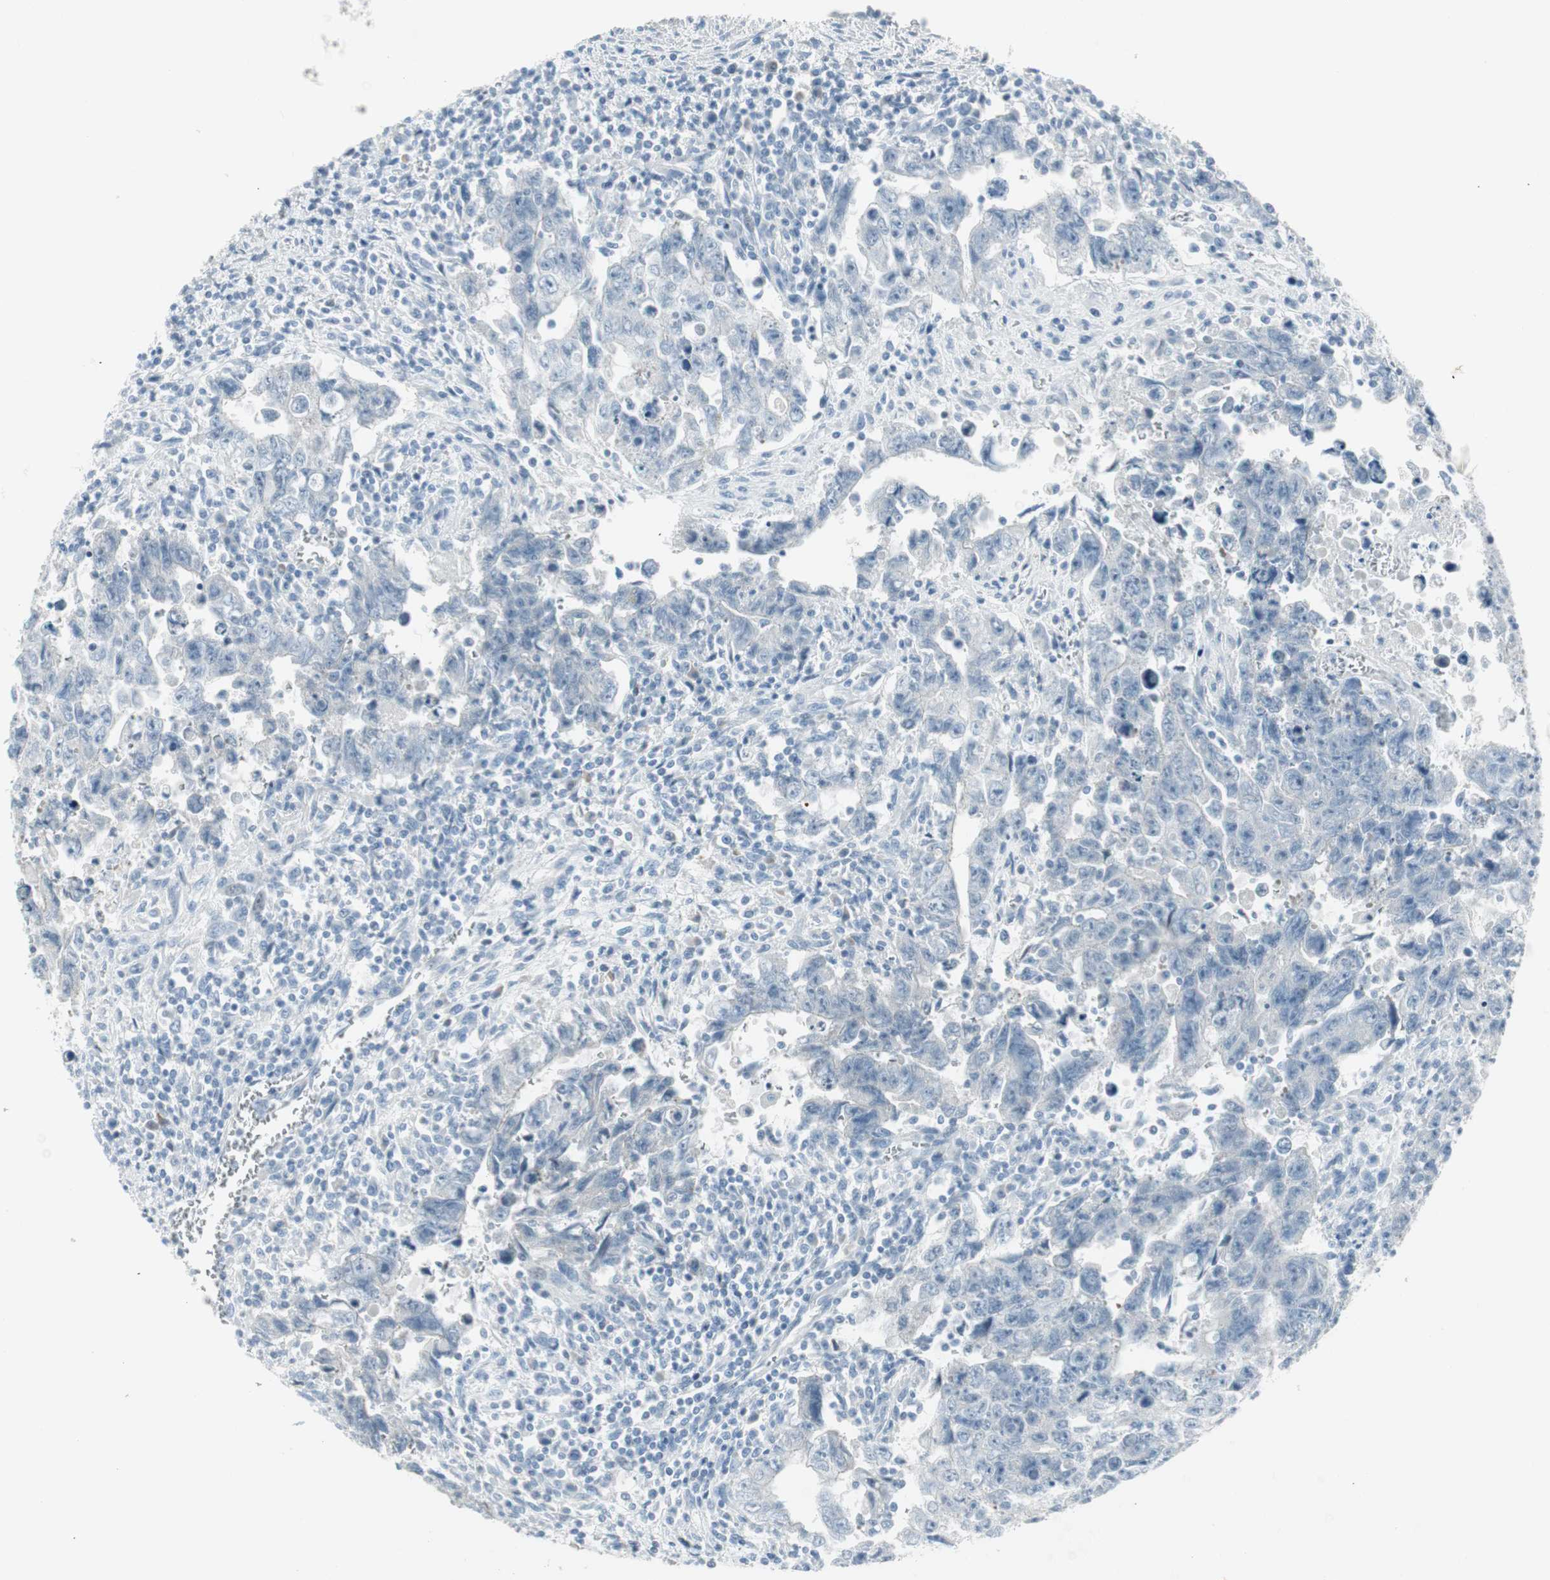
{"staining": {"intensity": "negative", "quantity": "none", "location": "none"}, "tissue": "testis cancer", "cell_type": "Tumor cells", "image_type": "cancer", "snomed": [{"axis": "morphology", "description": "Carcinoma, Embryonal, NOS"}, {"axis": "topography", "description": "Testis"}], "caption": "IHC histopathology image of neoplastic tissue: human testis cancer (embryonal carcinoma) stained with DAB demonstrates no significant protein positivity in tumor cells.", "gene": "AGR2", "patient": {"sex": "male", "age": 28}}